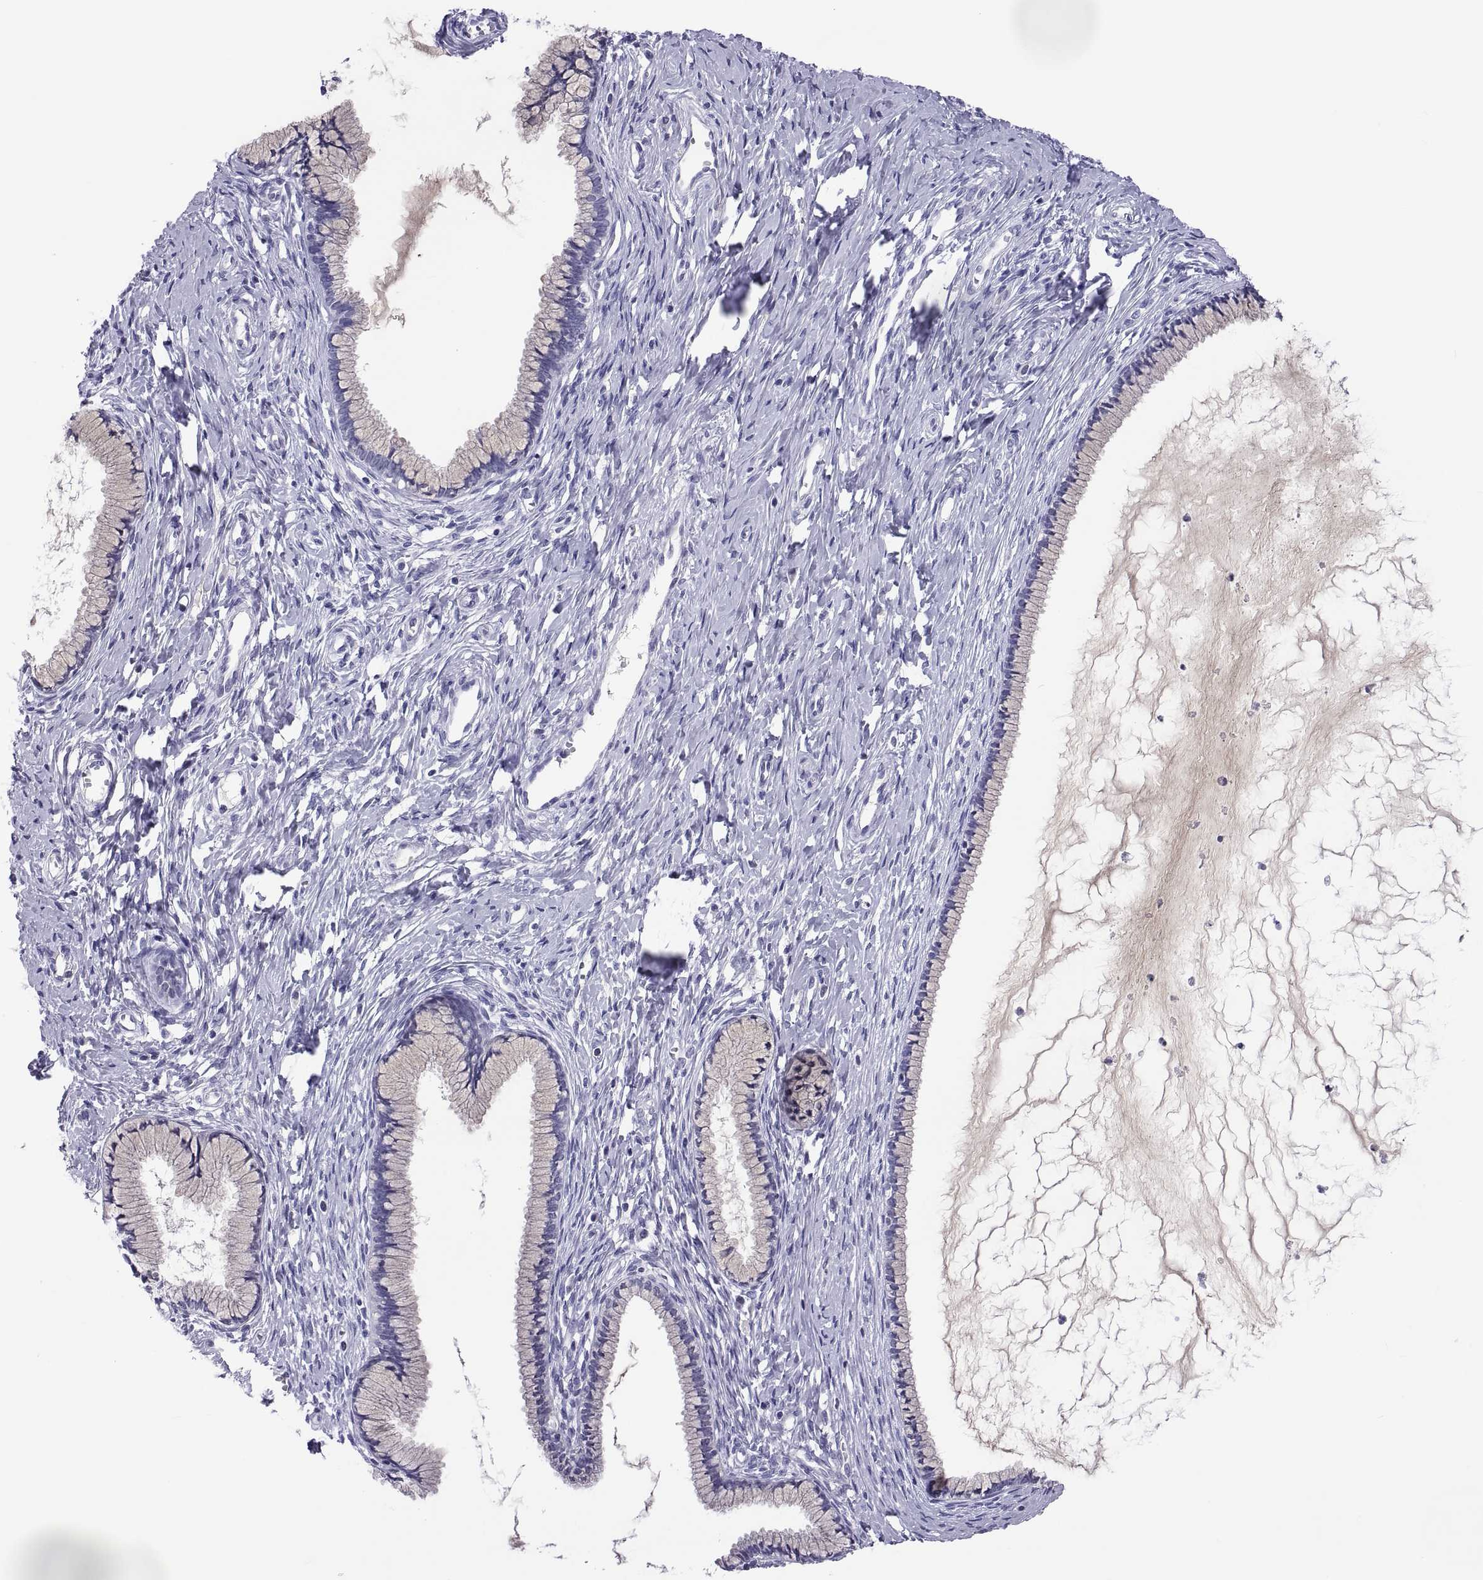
{"staining": {"intensity": "negative", "quantity": "none", "location": "none"}, "tissue": "cervix", "cell_type": "Glandular cells", "image_type": "normal", "snomed": [{"axis": "morphology", "description": "Normal tissue, NOS"}, {"axis": "topography", "description": "Cervix"}], "caption": "This photomicrograph is of benign cervix stained with immunohistochemistry (IHC) to label a protein in brown with the nuclei are counter-stained blue. There is no staining in glandular cells.", "gene": "CHCT1", "patient": {"sex": "female", "age": 40}}